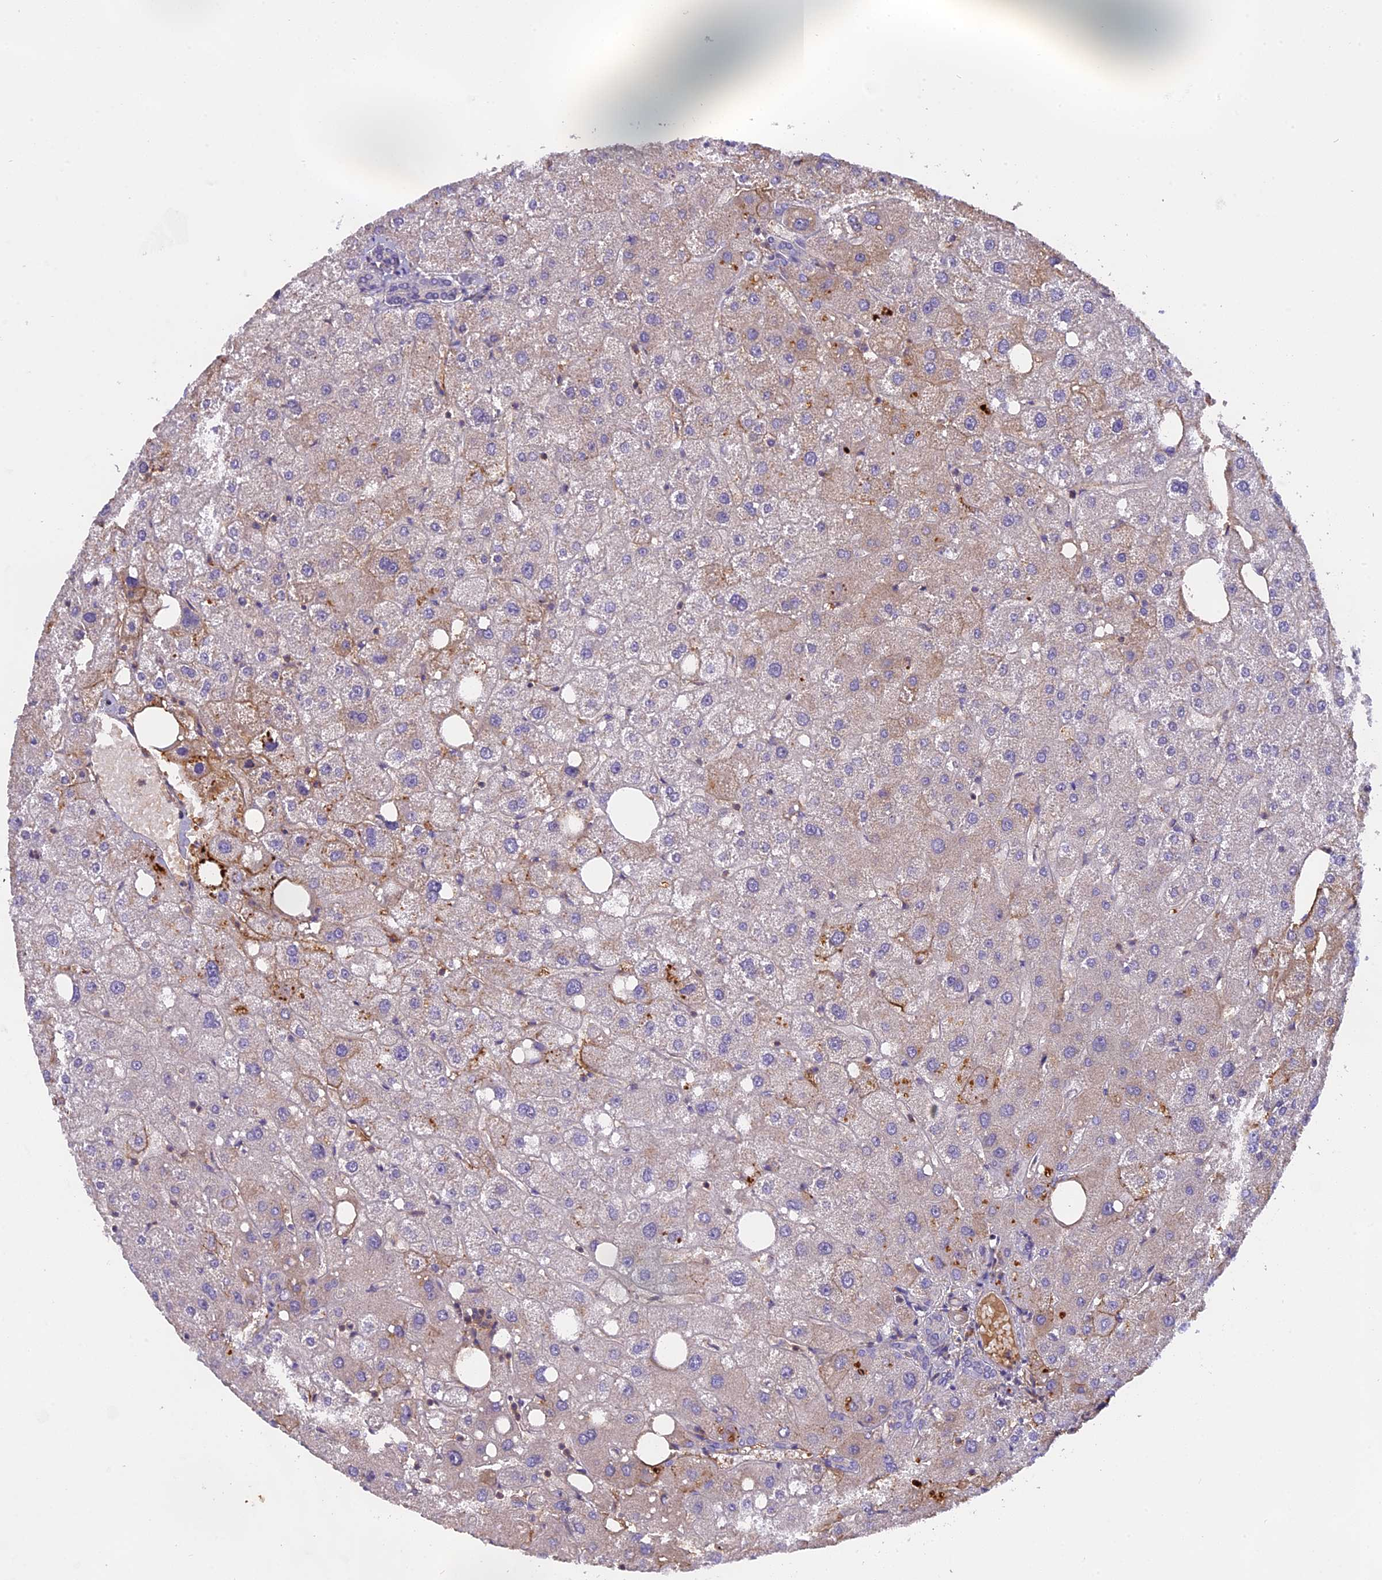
{"staining": {"intensity": "negative", "quantity": "none", "location": "none"}, "tissue": "liver", "cell_type": "Cholangiocytes", "image_type": "normal", "snomed": [{"axis": "morphology", "description": "Normal tissue, NOS"}, {"axis": "topography", "description": "Liver"}], "caption": "This image is of unremarkable liver stained with immunohistochemistry (IHC) to label a protein in brown with the nuclei are counter-stained blue. There is no staining in cholangiocytes. (Brightfield microscopy of DAB (3,3'-diaminobenzidine) IHC at high magnification).", "gene": "CFAP119", "patient": {"sex": "male", "age": 73}}